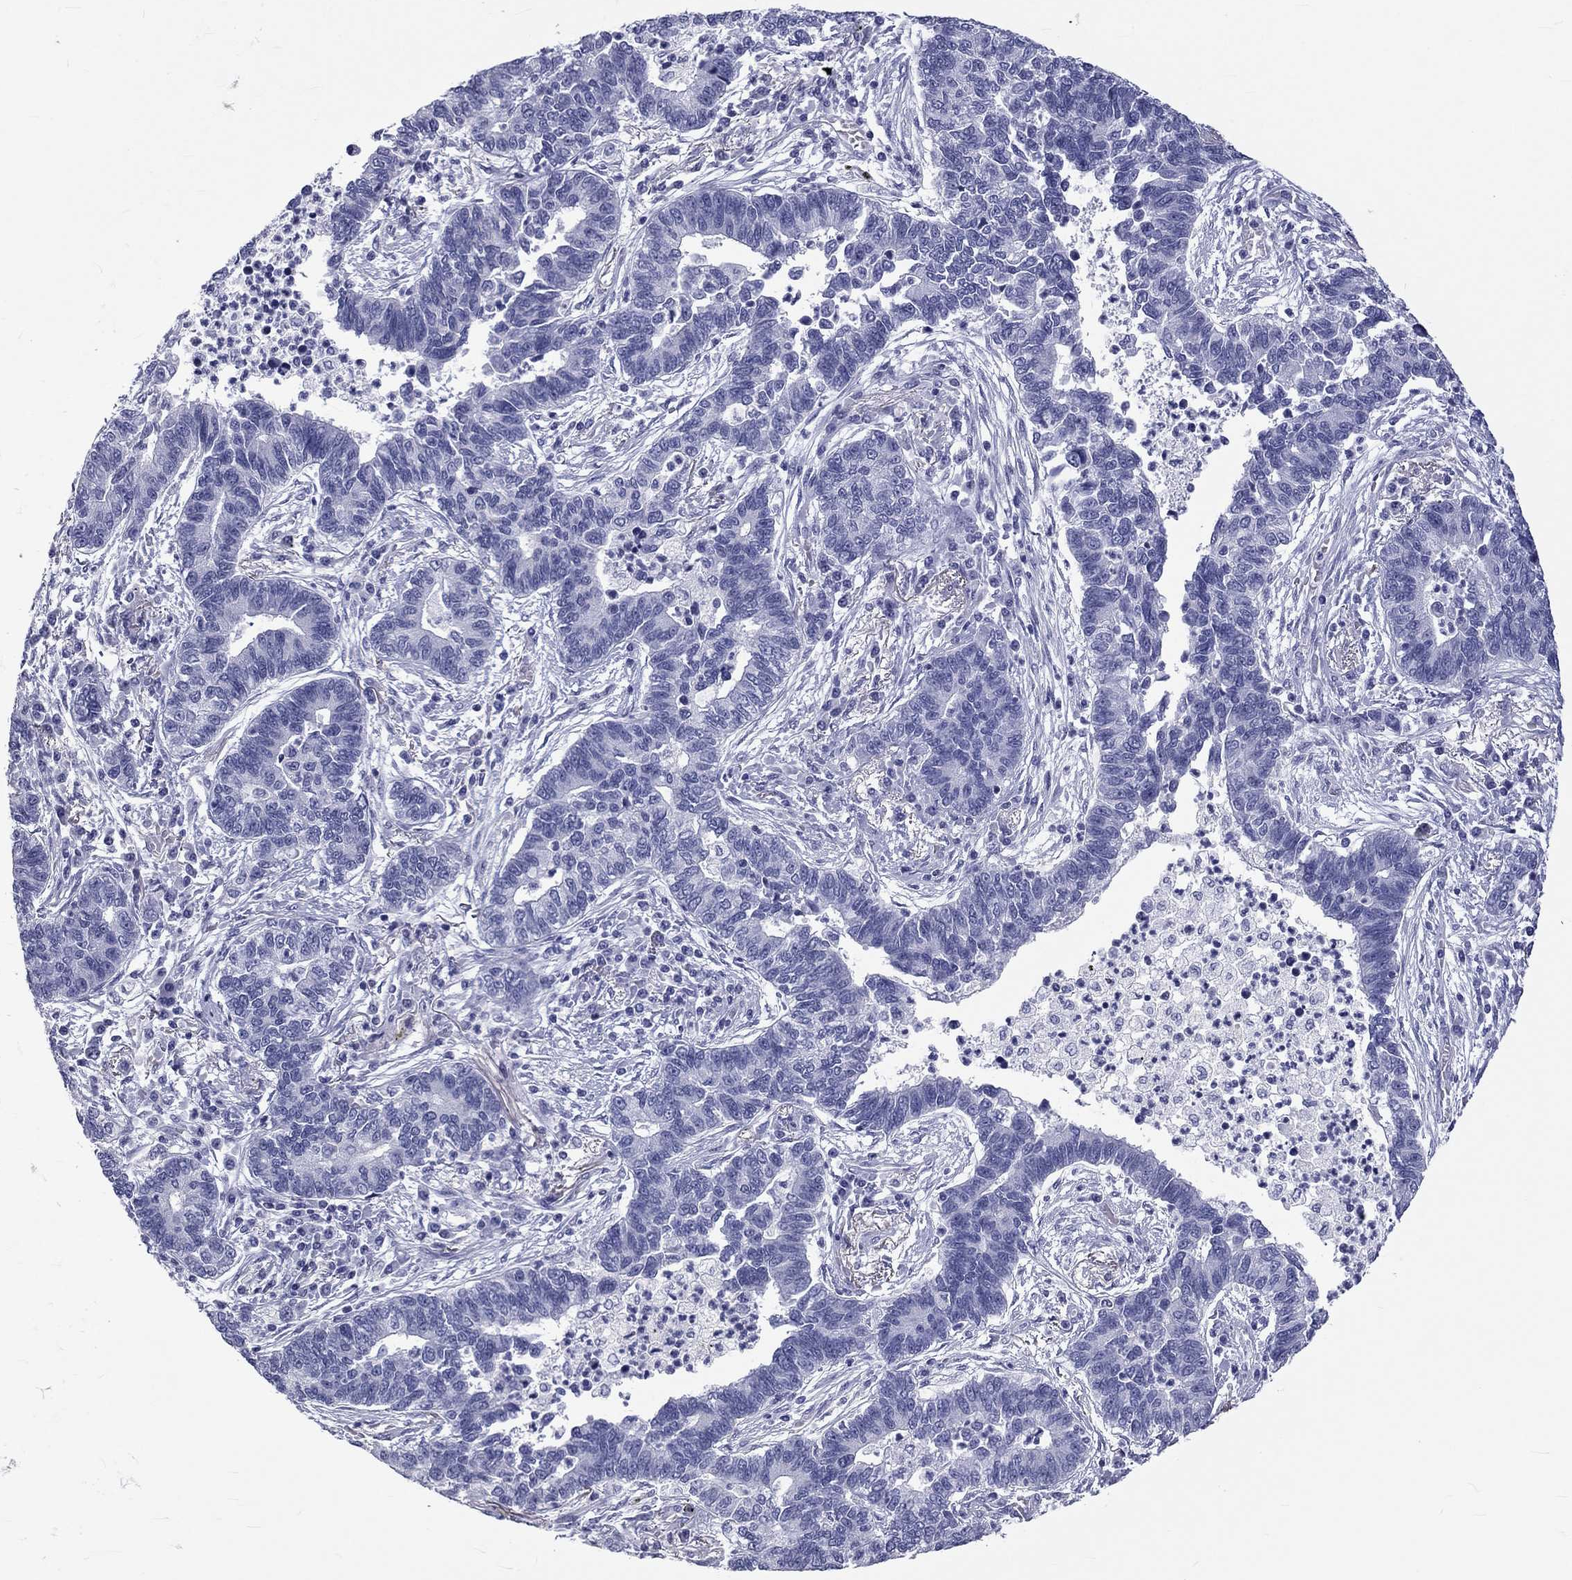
{"staining": {"intensity": "negative", "quantity": "none", "location": "none"}, "tissue": "lung cancer", "cell_type": "Tumor cells", "image_type": "cancer", "snomed": [{"axis": "morphology", "description": "Adenocarcinoma, NOS"}, {"axis": "topography", "description": "Lung"}], "caption": "The immunohistochemistry (IHC) micrograph has no significant expression in tumor cells of lung adenocarcinoma tissue.", "gene": "DNALI1", "patient": {"sex": "female", "age": 57}}